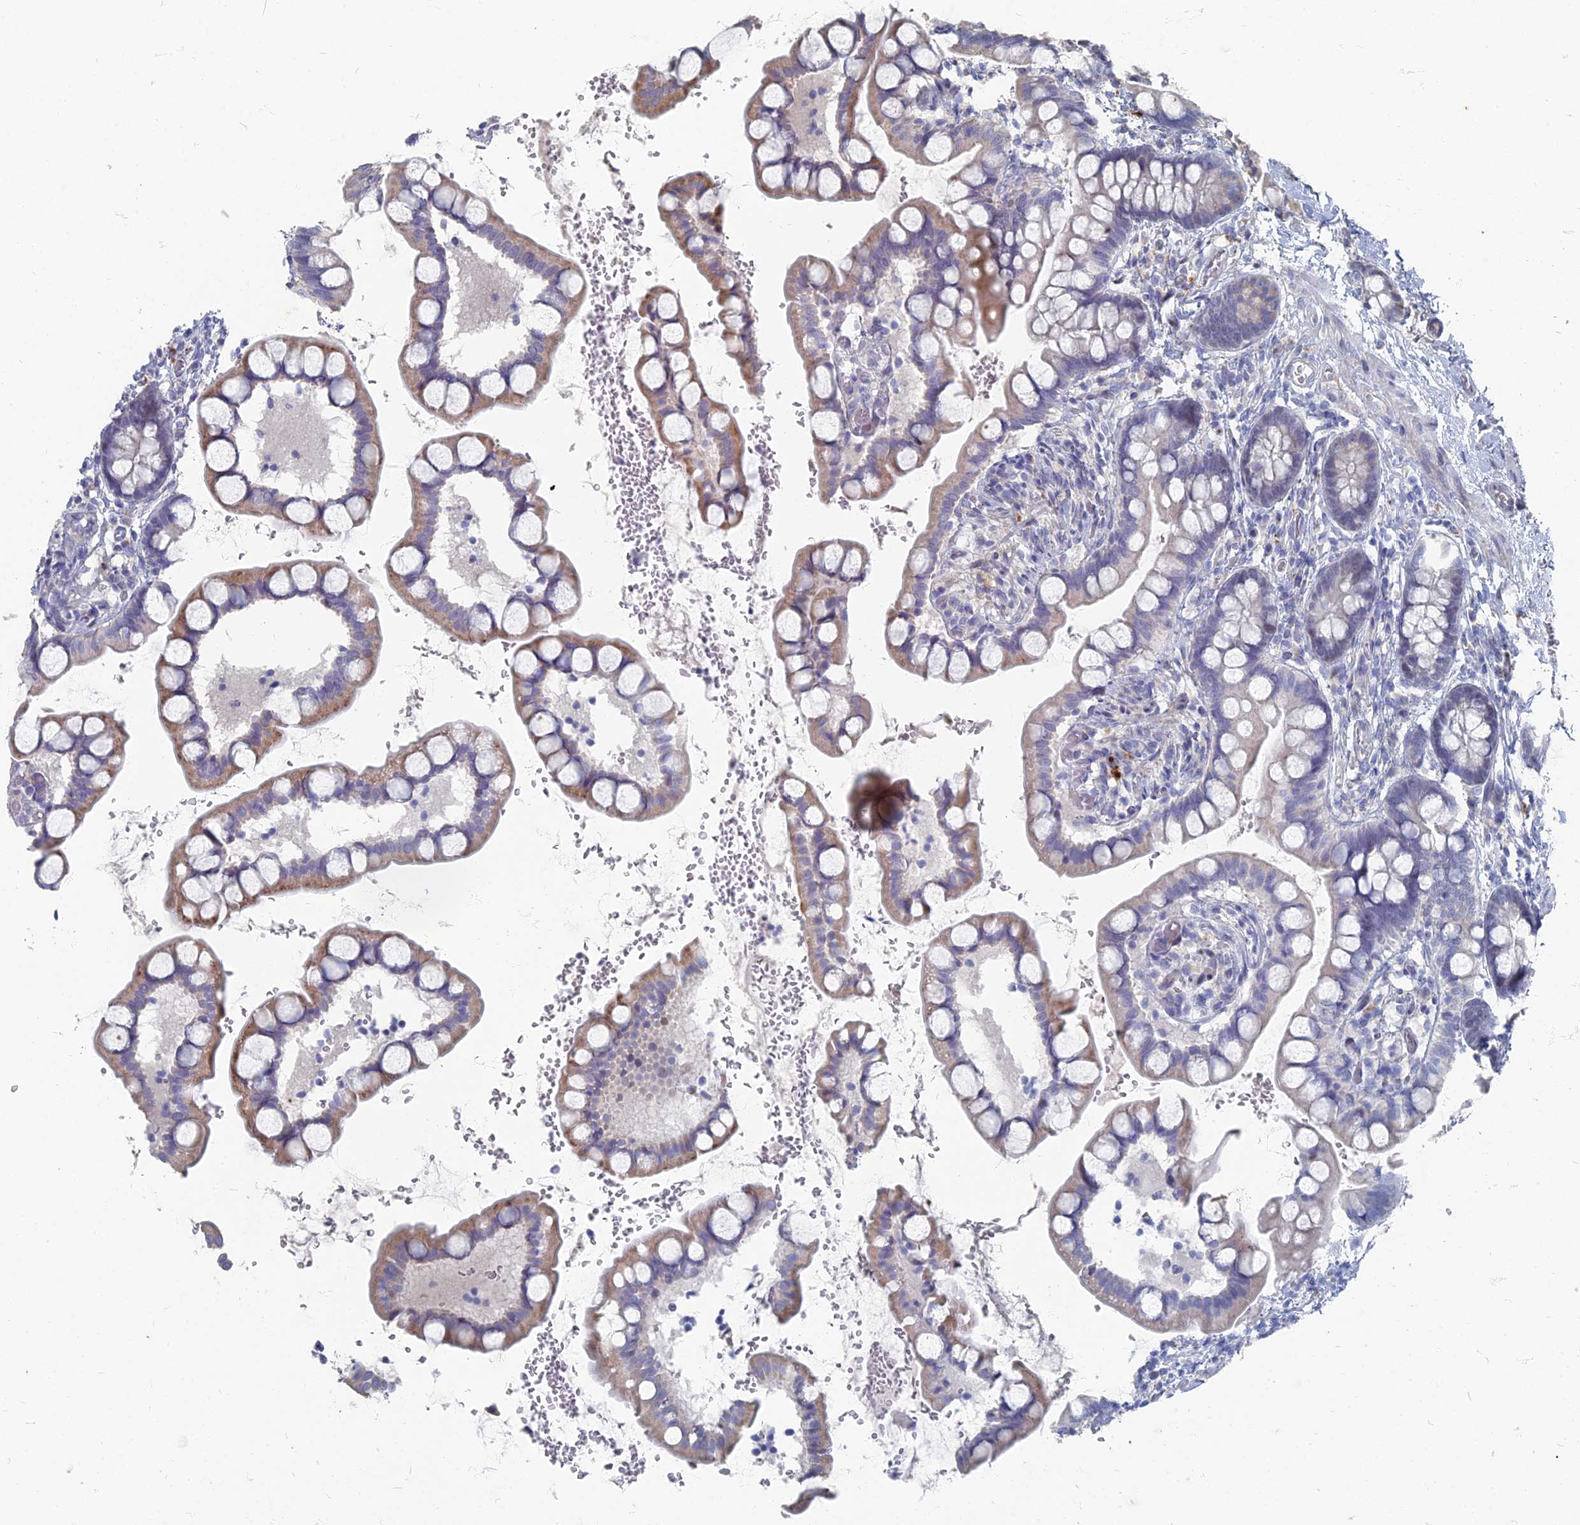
{"staining": {"intensity": "moderate", "quantity": "<25%", "location": "cytoplasmic/membranous"}, "tissue": "small intestine", "cell_type": "Glandular cells", "image_type": "normal", "snomed": [{"axis": "morphology", "description": "Normal tissue, NOS"}, {"axis": "topography", "description": "Small intestine"}], "caption": "Moderate cytoplasmic/membranous positivity for a protein is present in about <25% of glandular cells of benign small intestine using immunohistochemistry.", "gene": "TMEM128", "patient": {"sex": "male", "age": 52}}